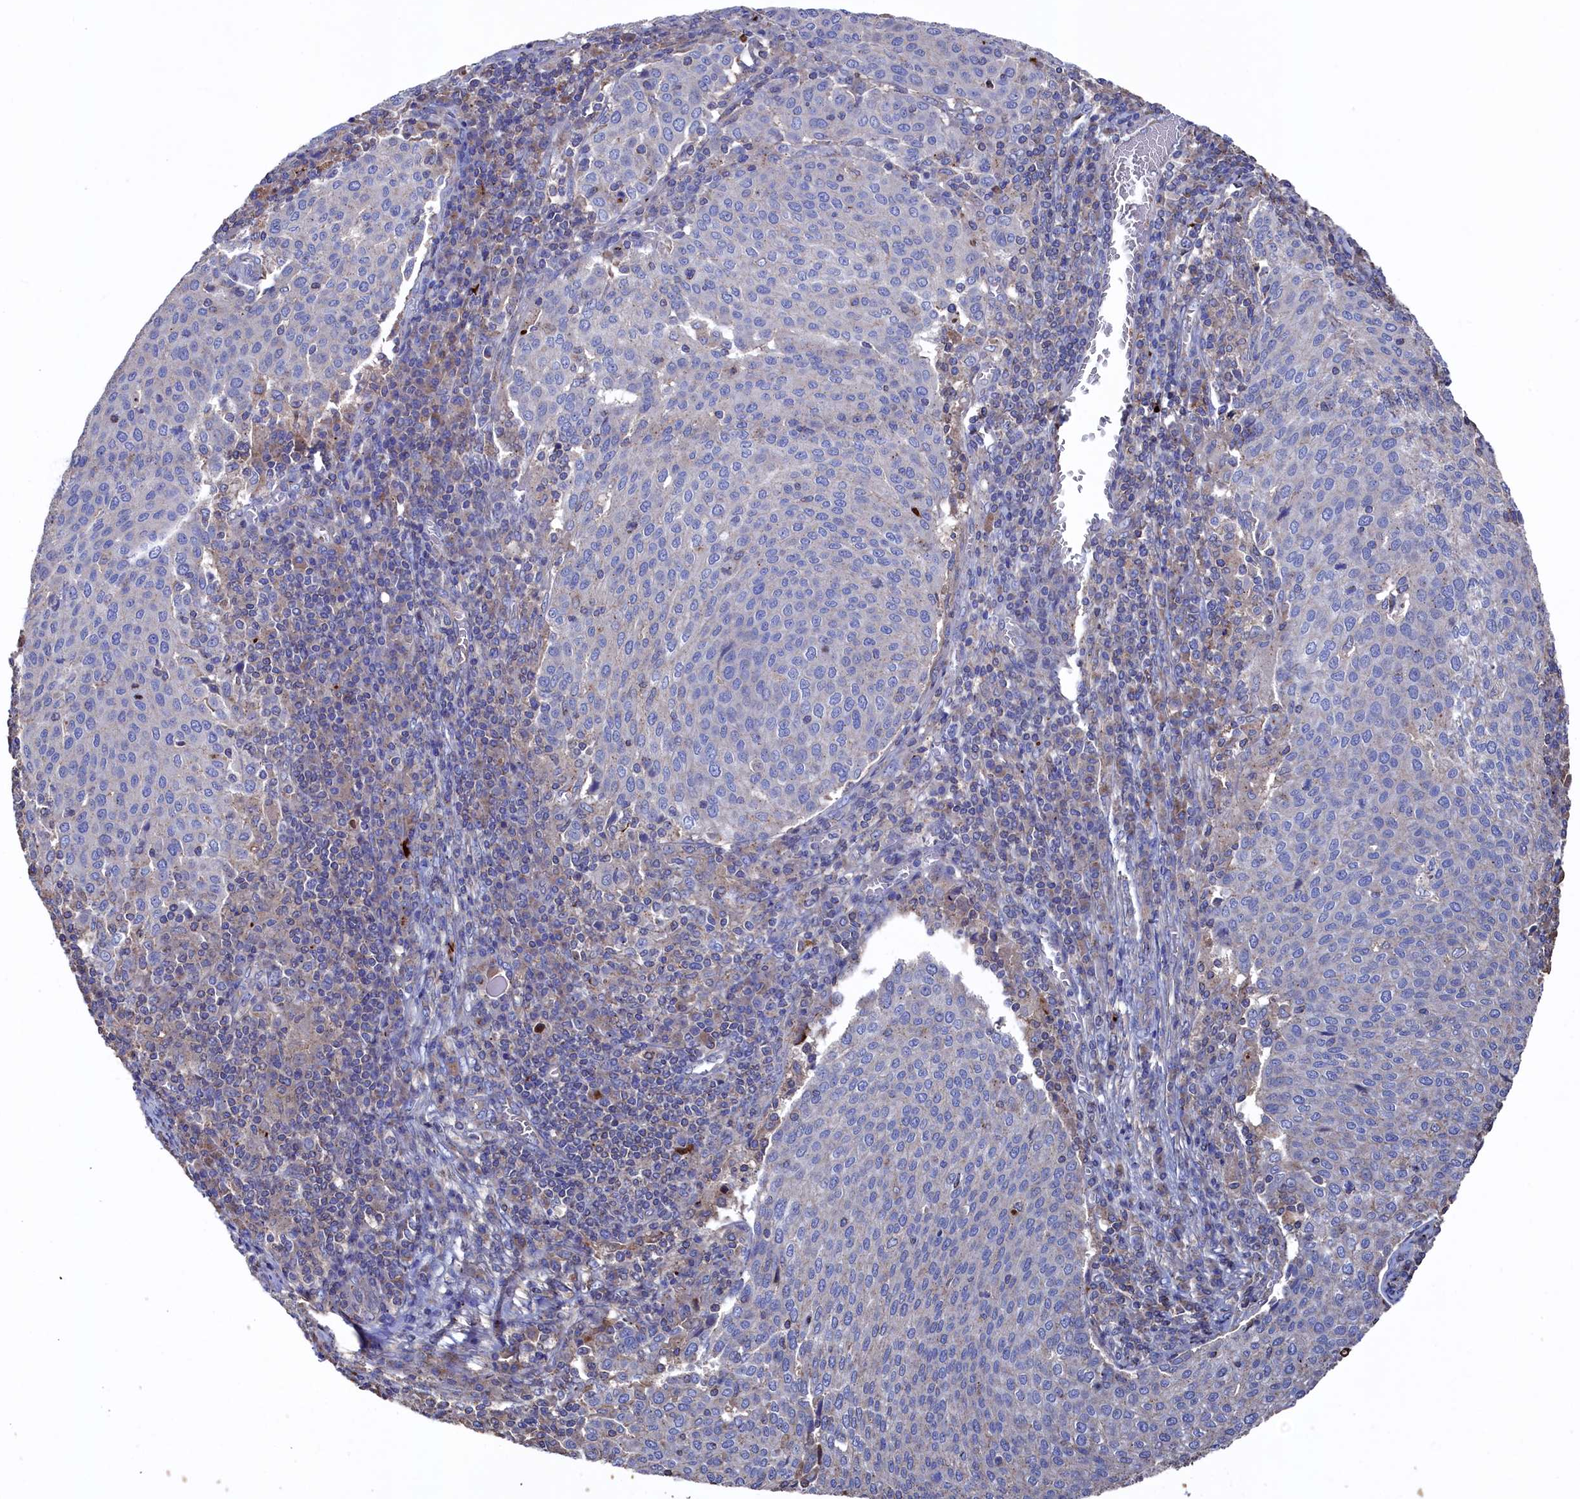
{"staining": {"intensity": "negative", "quantity": "none", "location": "none"}, "tissue": "cervical cancer", "cell_type": "Tumor cells", "image_type": "cancer", "snomed": [{"axis": "morphology", "description": "Squamous cell carcinoma, NOS"}, {"axis": "topography", "description": "Cervix"}], "caption": "Immunohistochemistry histopathology image of human cervical cancer stained for a protein (brown), which reveals no positivity in tumor cells.", "gene": "TK2", "patient": {"sex": "female", "age": 46}}